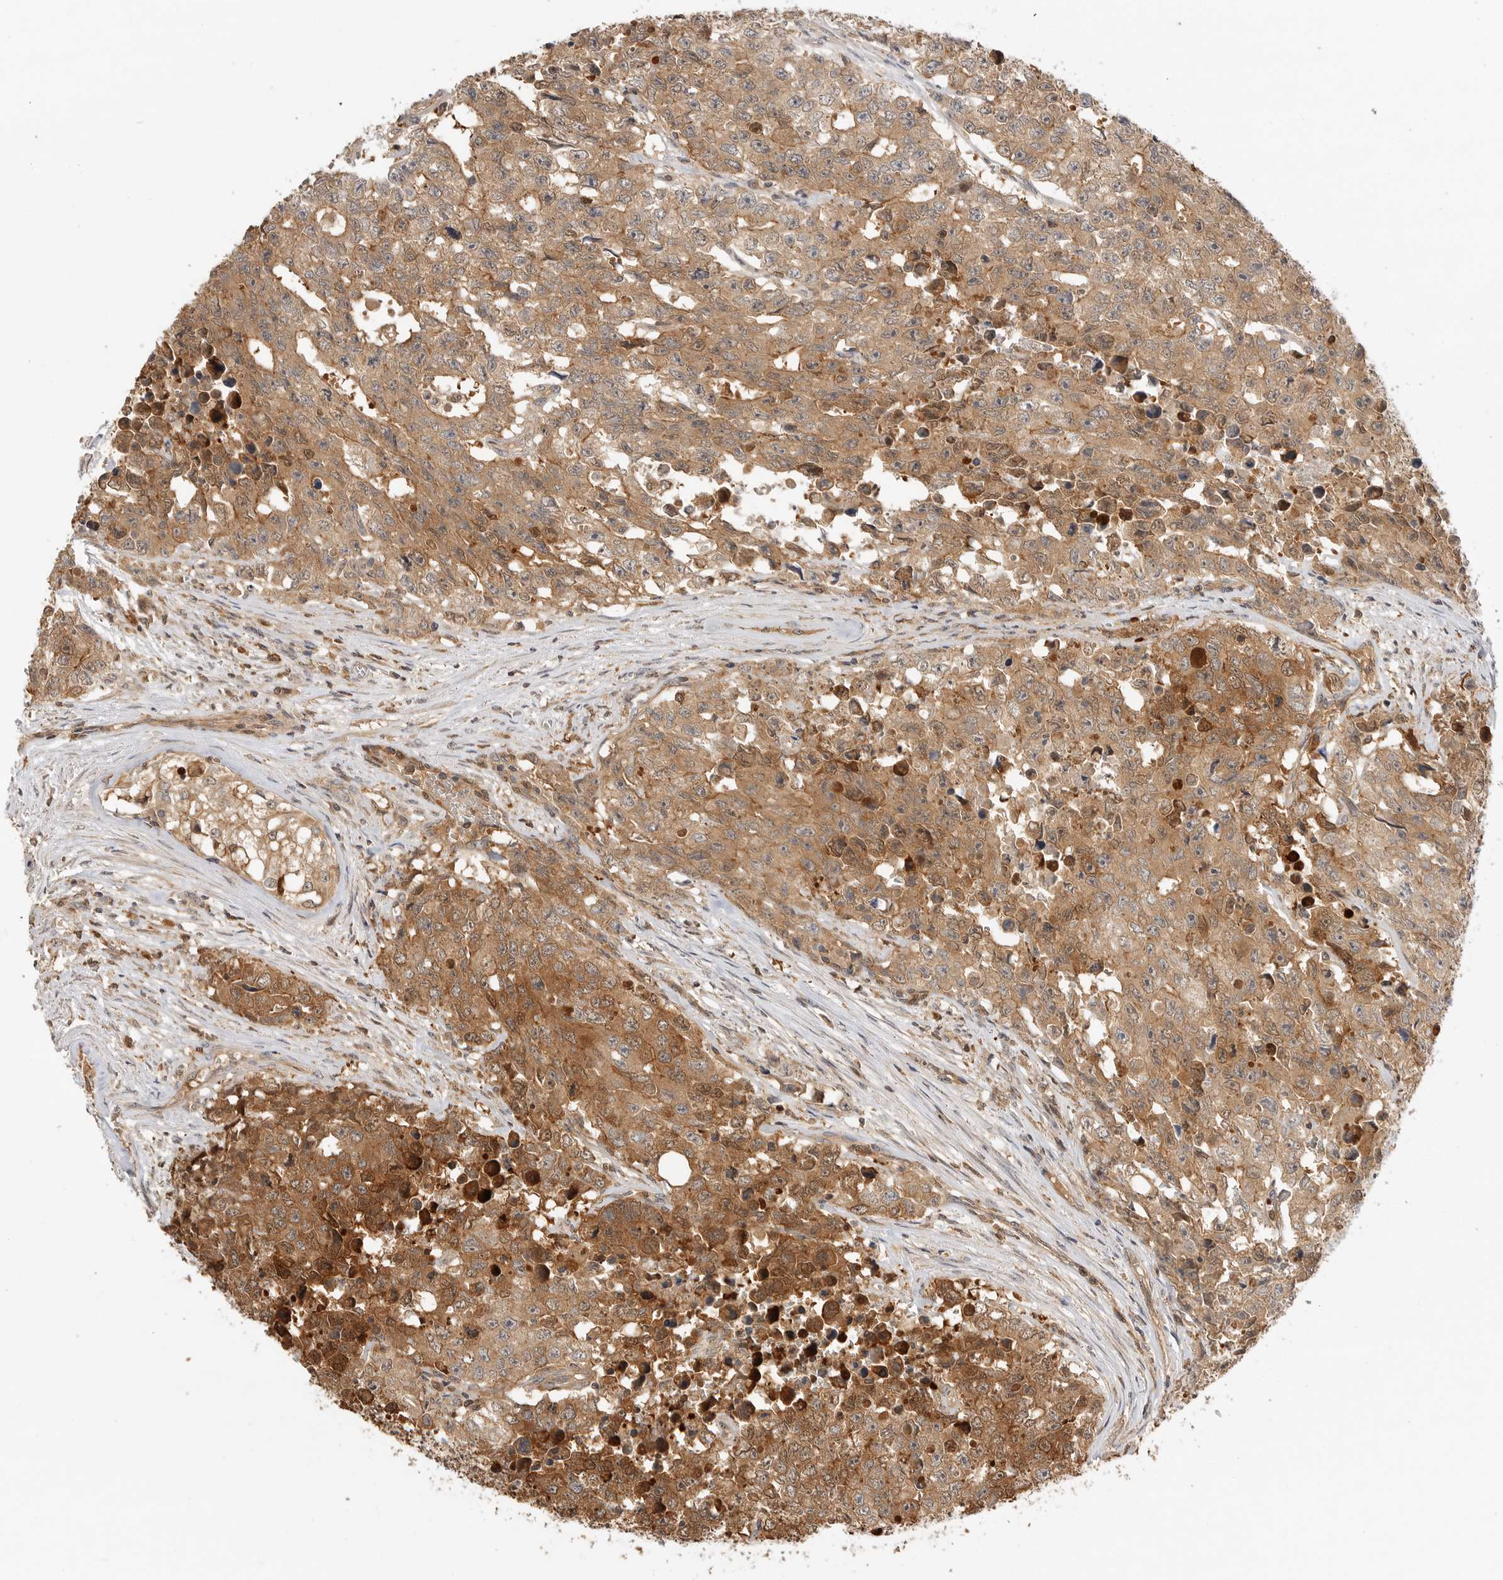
{"staining": {"intensity": "moderate", "quantity": ">75%", "location": "cytoplasmic/membranous"}, "tissue": "testis cancer", "cell_type": "Tumor cells", "image_type": "cancer", "snomed": [{"axis": "morphology", "description": "Carcinoma, Embryonal, NOS"}, {"axis": "topography", "description": "Testis"}], "caption": "This photomicrograph reveals testis cancer stained with immunohistochemistry (IHC) to label a protein in brown. The cytoplasmic/membranous of tumor cells show moderate positivity for the protein. Nuclei are counter-stained blue.", "gene": "CLDN12", "patient": {"sex": "male", "age": 28}}